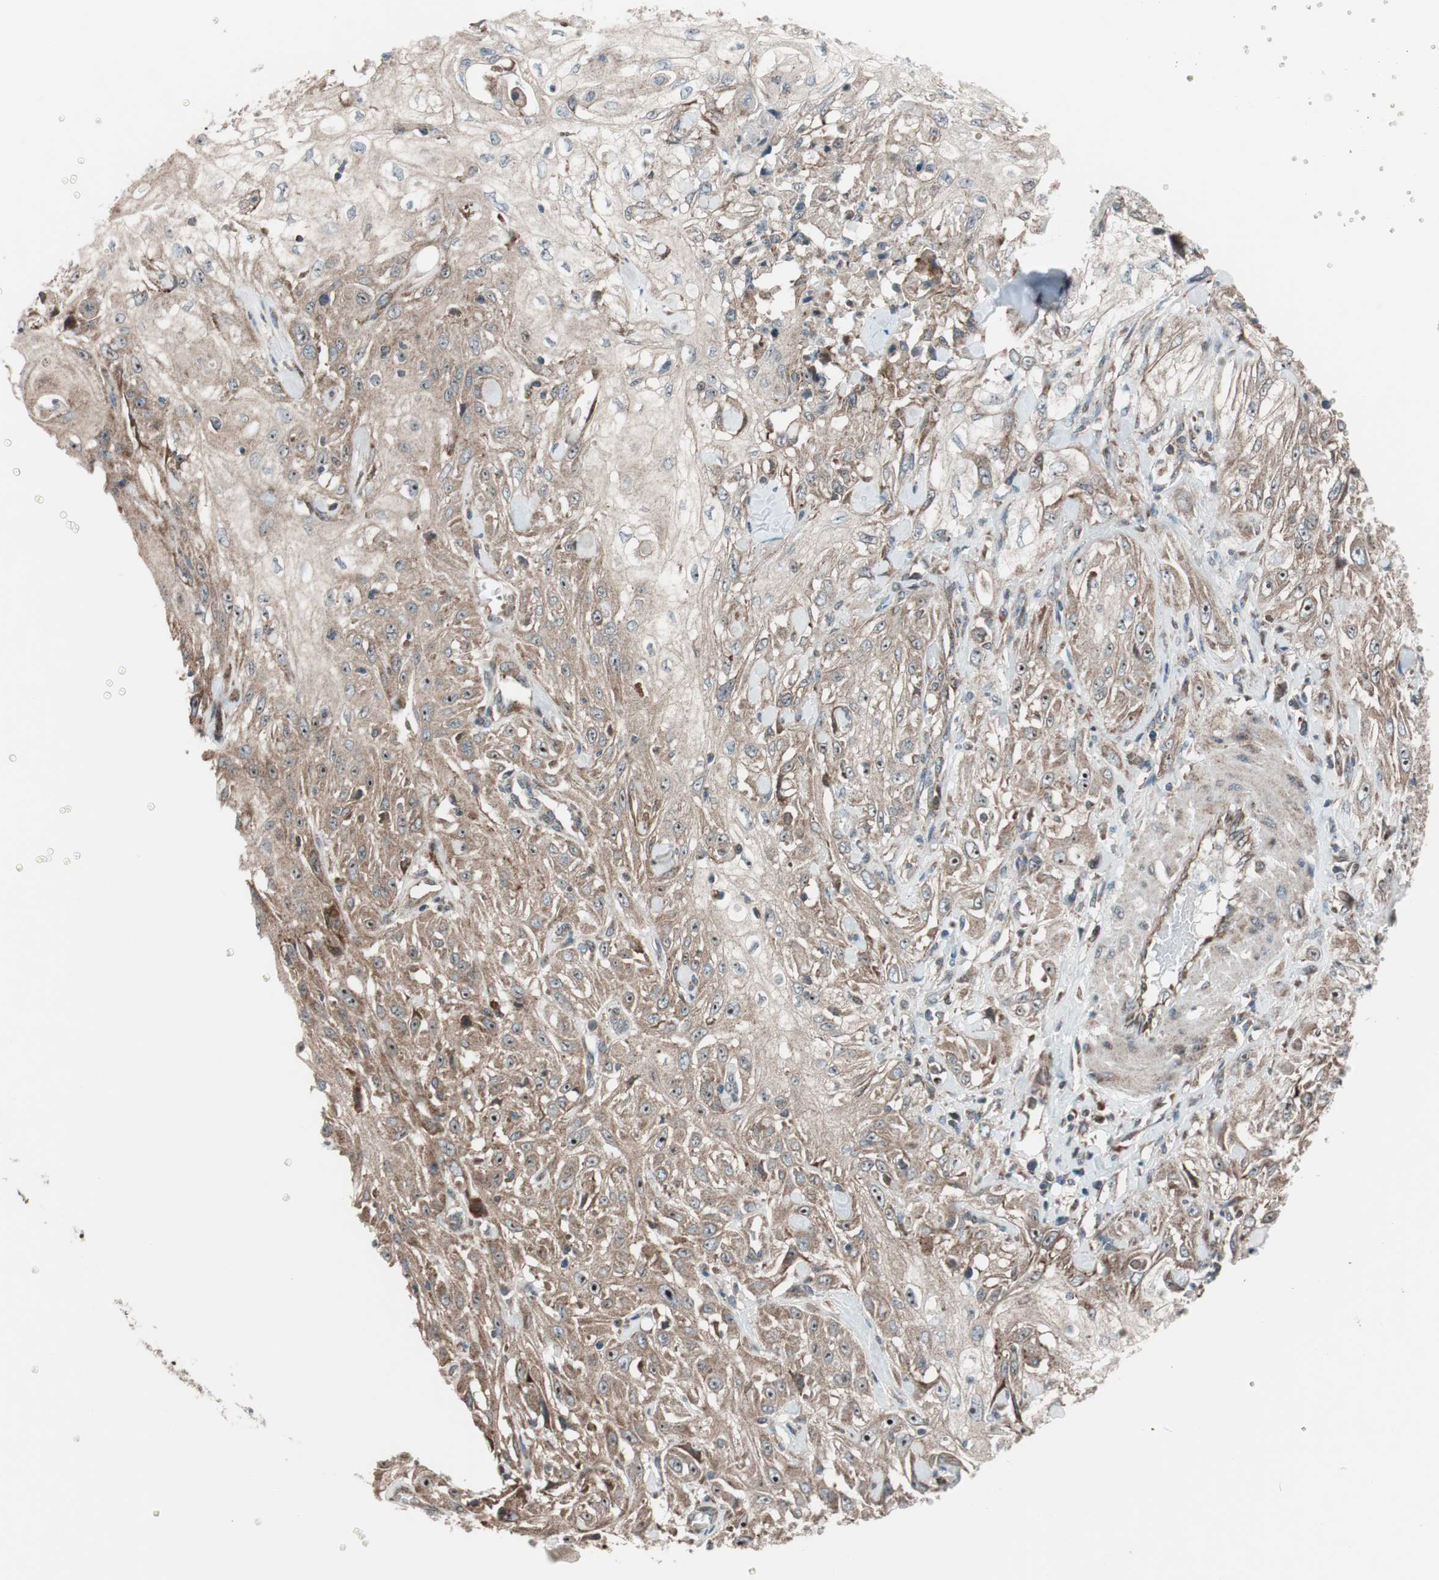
{"staining": {"intensity": "moderate", "quantity": ">75%", "location": "cytoplasmic/membranous"}, "tissue": "skin cancer", "cell_type": "Tumor cells", "image_type": "cancer", "snomed": [{"axis": "morphology", "description": "Squamous cell carcinoma, NOS"}, {"axis": "morphology", "description": "Squamous cell carcinoma, metastatic, NOS"}, {"axis": "topography", "description": "Skin"}, {"axis": "topography", "description": "Lymph node"}], "caption": "A brown stain labels moderate cytoplasmic/membranous positivity of a protein in human skin cancer tumor cells. (Brightfield microscopy of DAB IHC at high magnification).", "gene": "CCL14", "patient": {"sex": "male", "age": 75}}